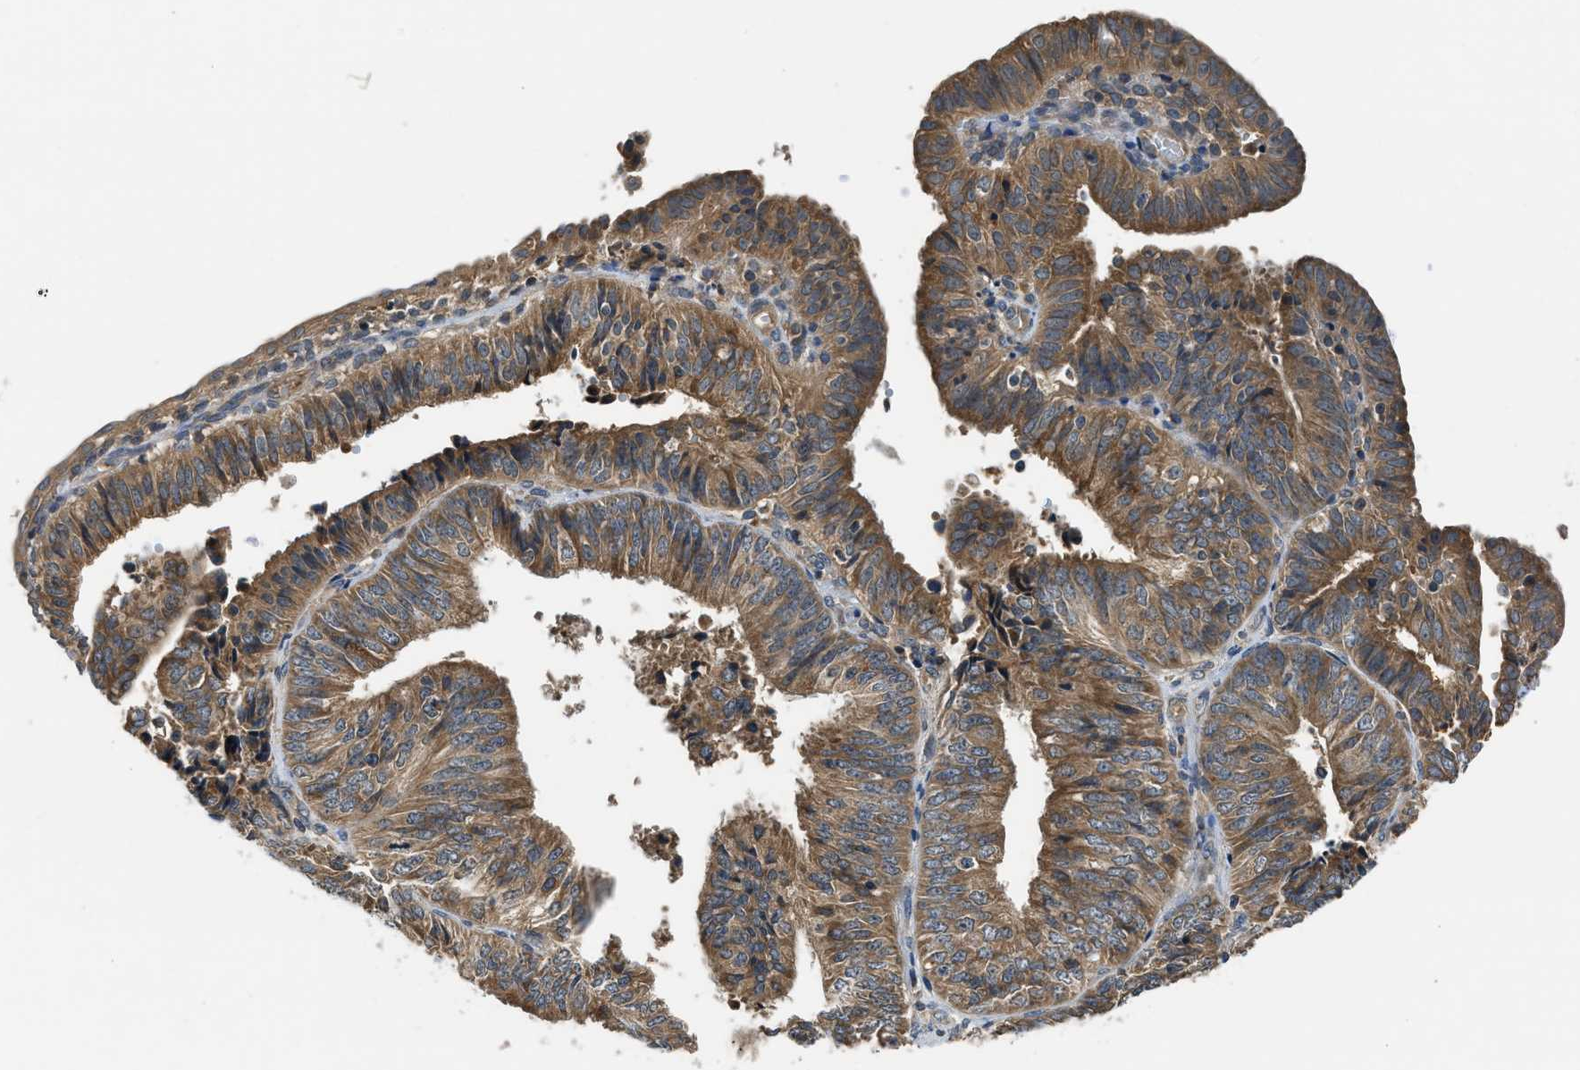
{"staining": {"intensity": "moderate", "quantity": ">75%", "location": "cytoplasmic/membranous"}, "tissue": "endometrial cancer", "cell_type": "Tumor cells", "image_type": "cancer", "snomed": [{"axis": "morphology", "description": "Adenocarcinoma, NOS"}, {"axis": "topography", "description": "Endometrium"}], "caption": "Immunohistochemical staining of adenocarcinoma (endometrial) displays medium levels of moderate cytoplasmic/membranous protein staining in approximately >75% of tumor cells.", "gene": "PAFAH2", "patient": {"sex": "female", "age": 58}}